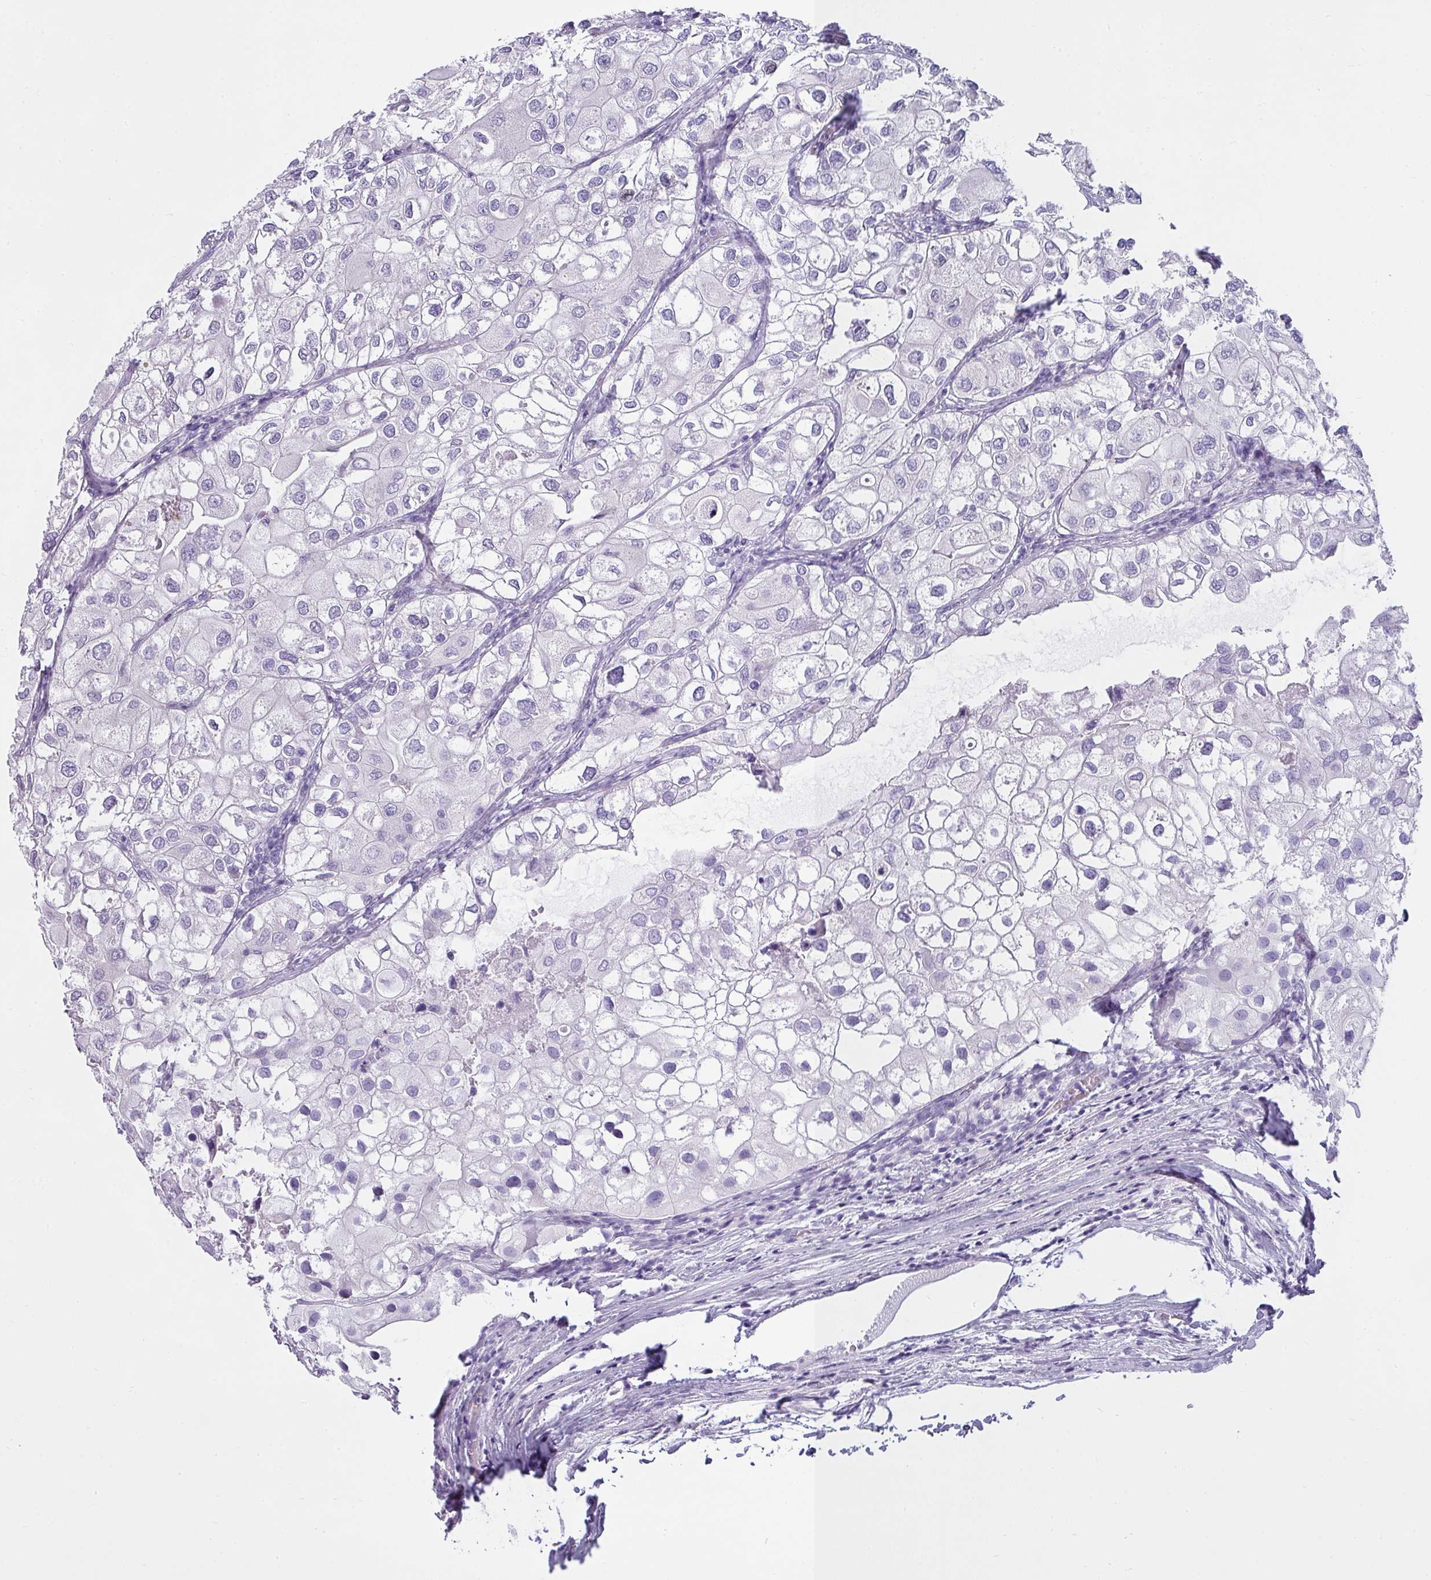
{"staining": {"intensity": "negative", "quantity": "none", "location": "none"}, "tissue": "urothelial cancer", "cell_type": "Tumor cells", "image_type": "cancer", "snomed": [{"axis": "morphology", "description": "Urothelial carcinoma, High grade"}, {"axis": "topography", "description": "Urinary bladder"}], "caption": "High magnification brightfield microscopy of urothelial carcinoma (high-grade) stained with DAB (3,3'-diaminobenzidine) (brown) and counterstained with hematoxylin (blue): tumor cells show no significant staining.", "gene": "VCY1B", "patient": {"sex": "male", "age": 64}}